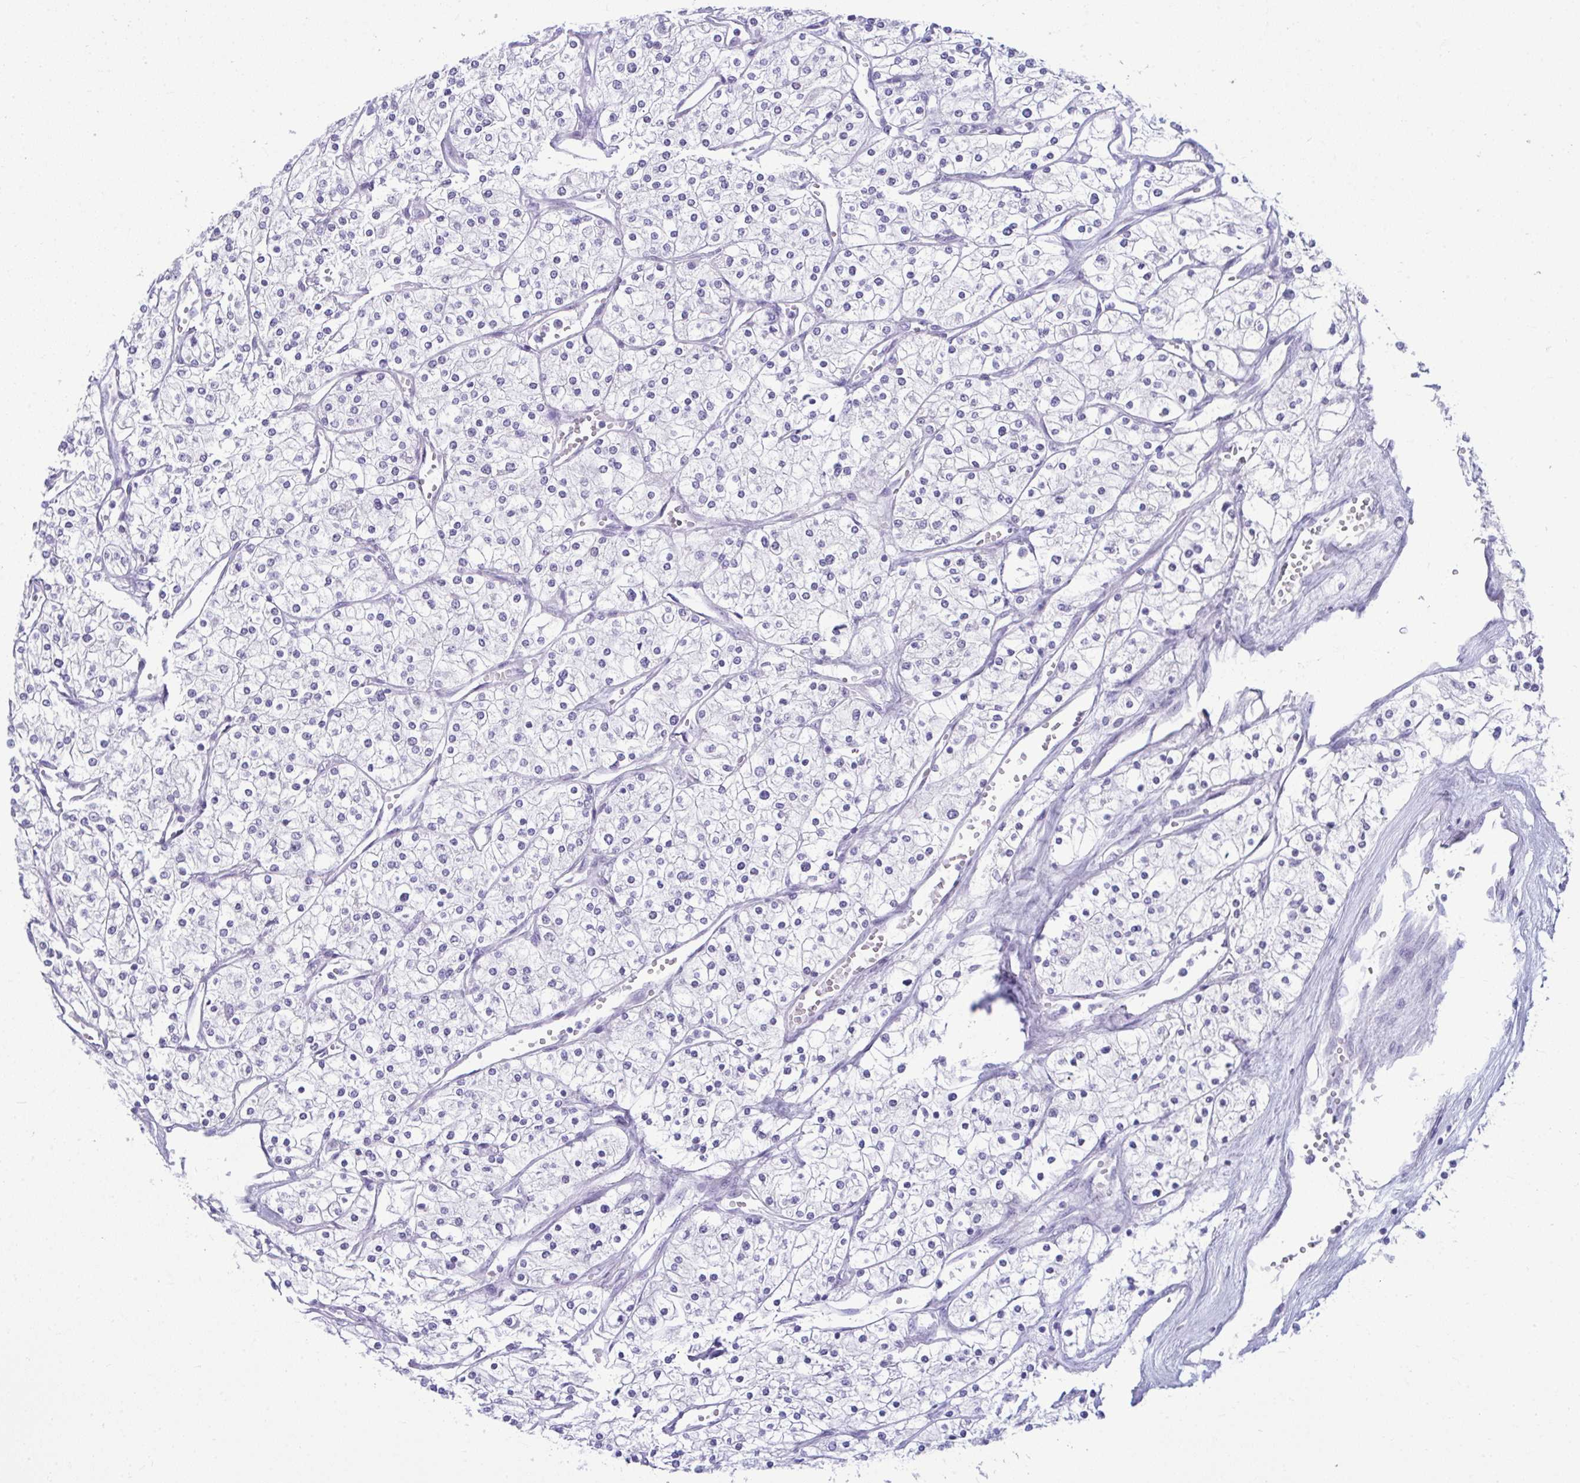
{"staining": {"intensity": "negative", "quantity": "none", "location": "none"}, "tissue": "renal cancer", "cell_type": "Tumor cells", "image_type": "cancer", "snomed": [{"axis": "morphology", "description": "Adenocarcinoma, NOS"}, {"axis": "topography", "description": "Kidney"}], "caption": "Protein analysis of renal adenocarcinoma demonstrates no significant staining in tumor cells. (Brightfield microscopy of DAB (3,3'-diaminobenzidine) immunohistochemistry at high magnification).", "gene": "OR5F1", "patient": {"sex": "male", "age": 80}}